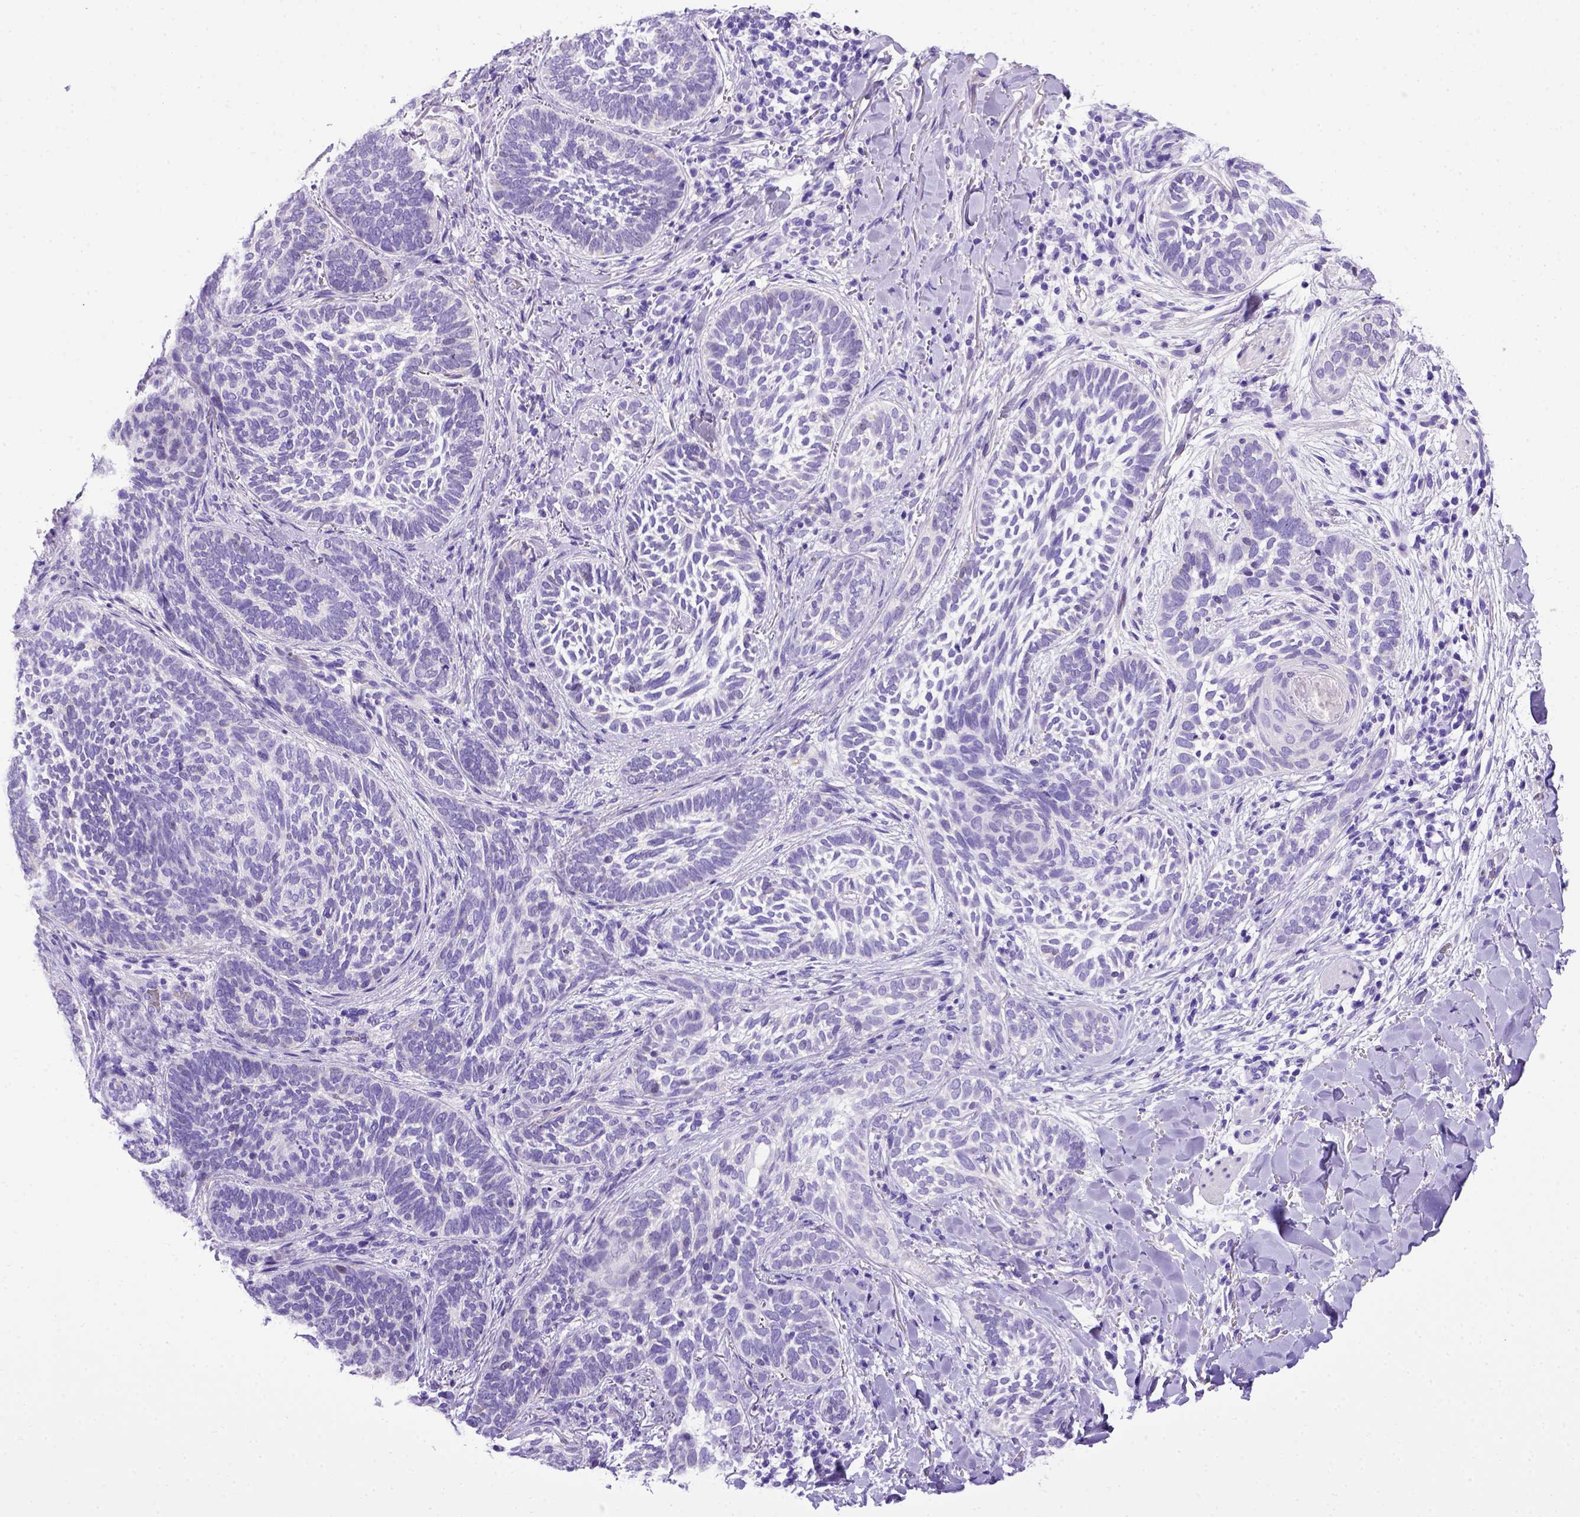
{"staining": {"intensity": "negative", "quantity": "none", "location": "none"}, "tissue": "skin cancer", "cell_type": "Tumor cells", "image_type": "cancer", "snomed": [{"axis": "morphology", "description": "Normal tissue, NOS"}, {"axis": "morphology", "description": "Basal cell carcinoma"}, {"axis": "topography", "description": "Skin"}], "caption": "High magnification brightfield microscopy of skin cancer stained with DAB (3,3'-diaminobenzidine) (brown) and counterstained with hematoxylin (blue): tumor cells show no significant staining. The staining was performed using DAB to visualize the protein expression in brown, while the nuclei were stained in blue with hematoxylin (Magnification: 20x).", "gene": "ADAM12", "patient": {"sex": "male", "age": 46}}